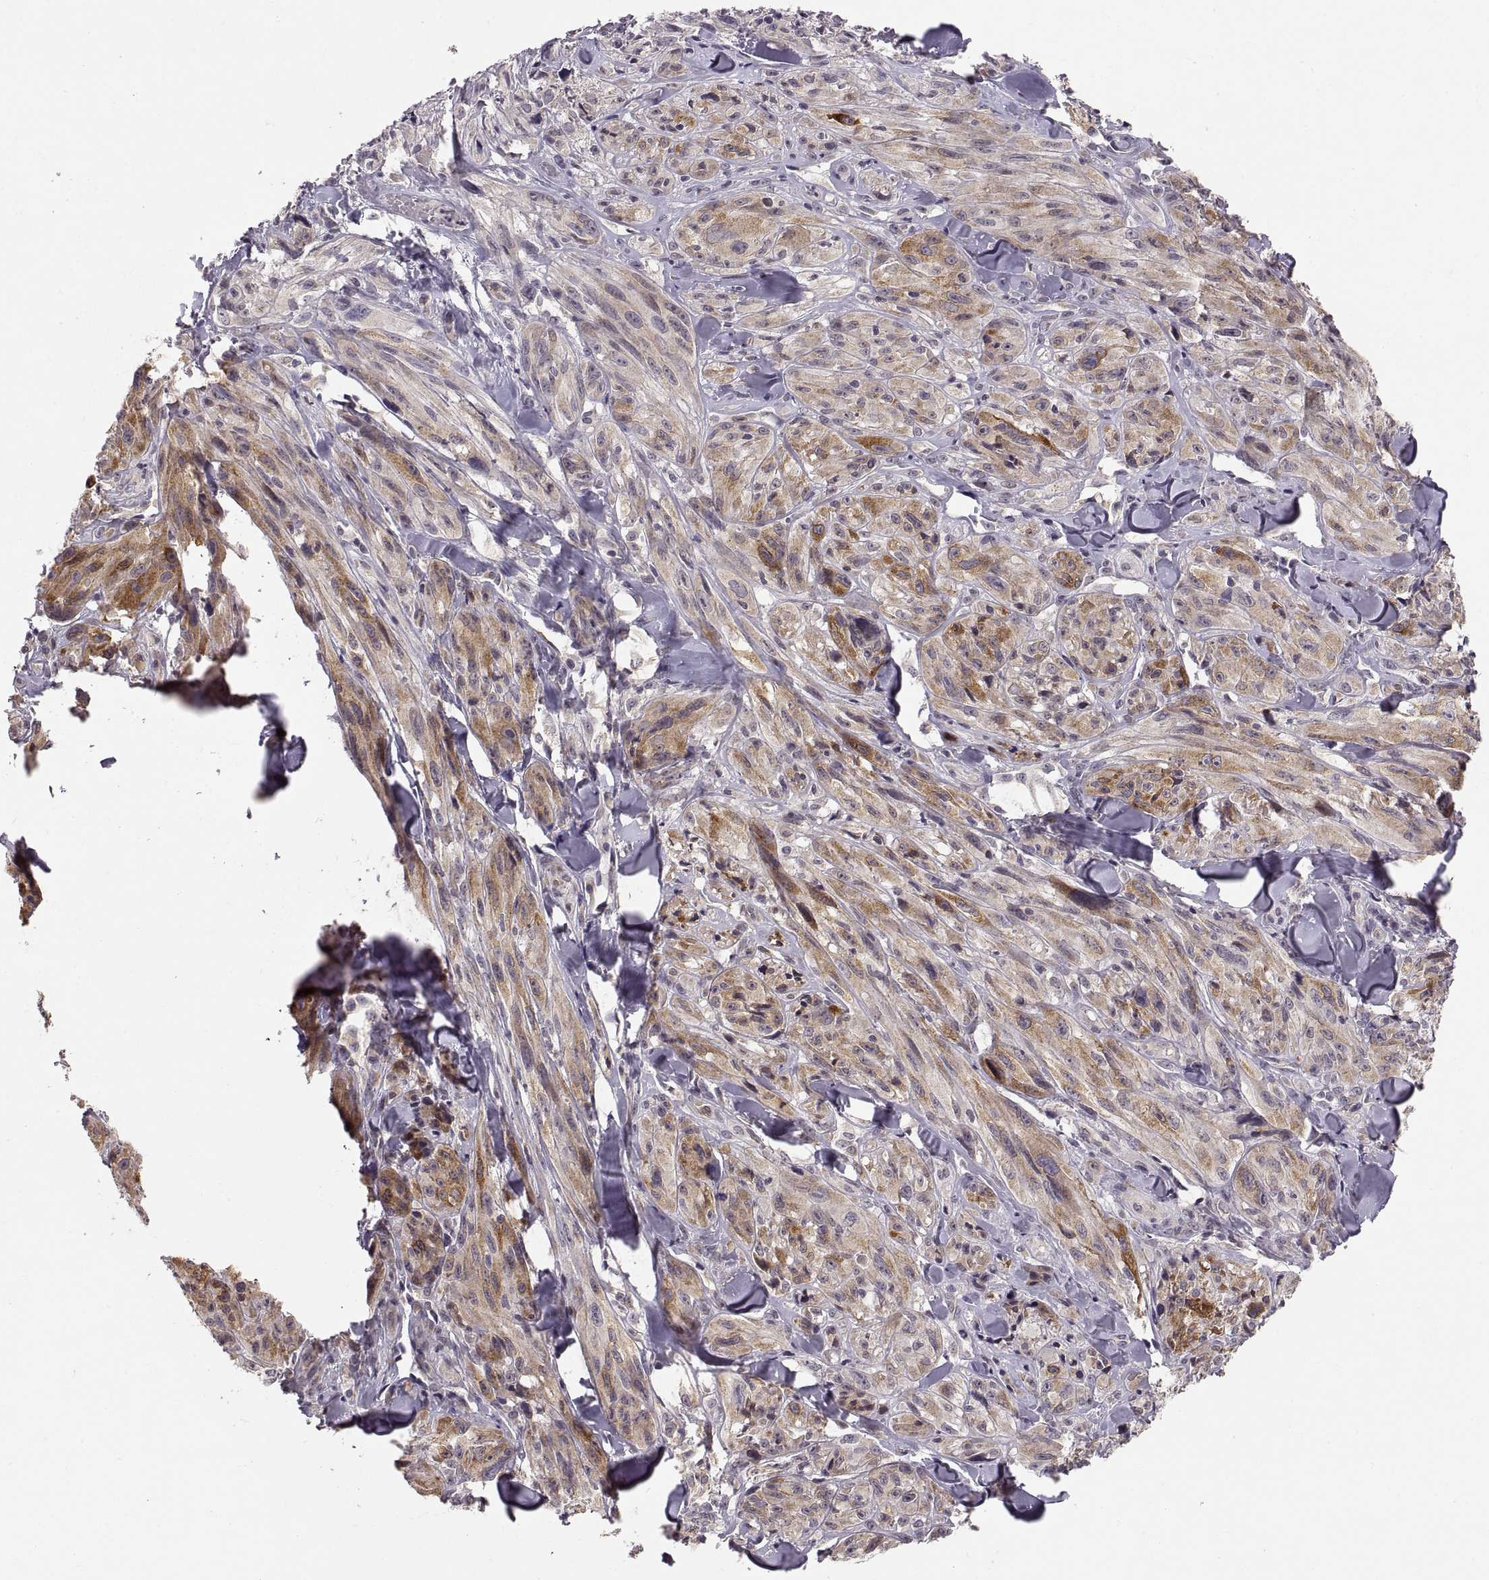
{"staining": {"intensity": "moderate", "quantity": ">75%", "location": "cytoplasmic/membranous"}, "tissue": "melanoma", "cell_type": "Tumor cells", "image_type": "cancer", "snomed": [{"axis": "morphology", "description": "Malignant melanoma, NOS"}, {"axis": "topography", "description": "Skin"}], "caption": "A brown stain shows moderate cytoplasmic/membranous staining of a protein in human melanoma tumor cells.", "gene": "HMGCR", "patient": {"sex": "male", "age": 67}}